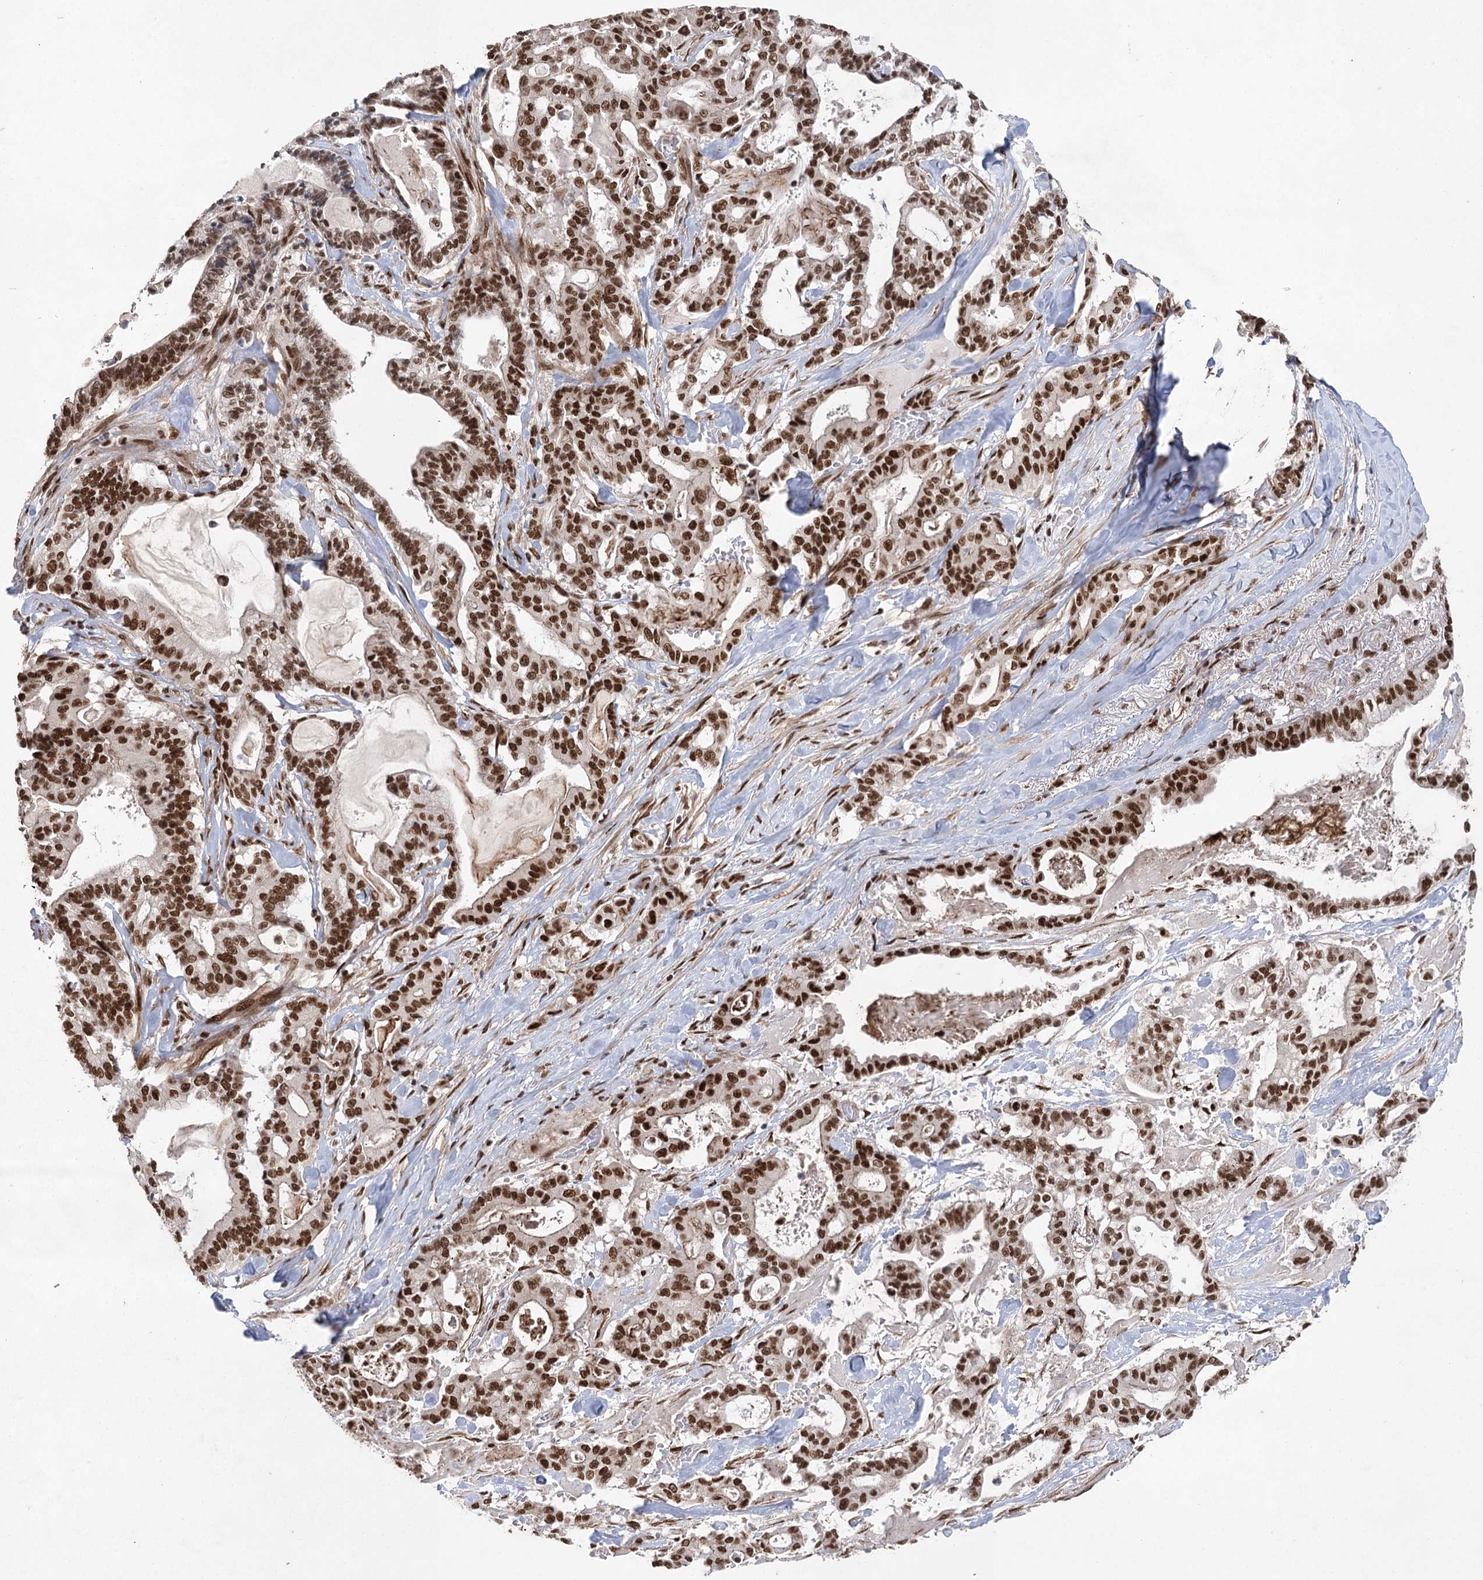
{"staining": {"intensity": "strong", "quantity": ">75%", "location": "nuclear"}, "tissue": "pancreatic cancer", "cell_type": "Tumor cells", "image_type": "cancer", "snomed": [{"axis": "morphology", "description": "Adenocarcinoma, NOS"}, {"axis": "topography", "description": "Pancreas"}], "caption": "Immunohistochemistry (IHC) of human pancreatic cancer reveals high levels of strong nuclear expression in approximately >75% of tumor cells. (DAB (3,3'-diaminobenzidine) = brown stain, brightfield microscopy at high magnification).", "gene": "ZCCHC8", "patient": {"sex": "male", "age": 63}}